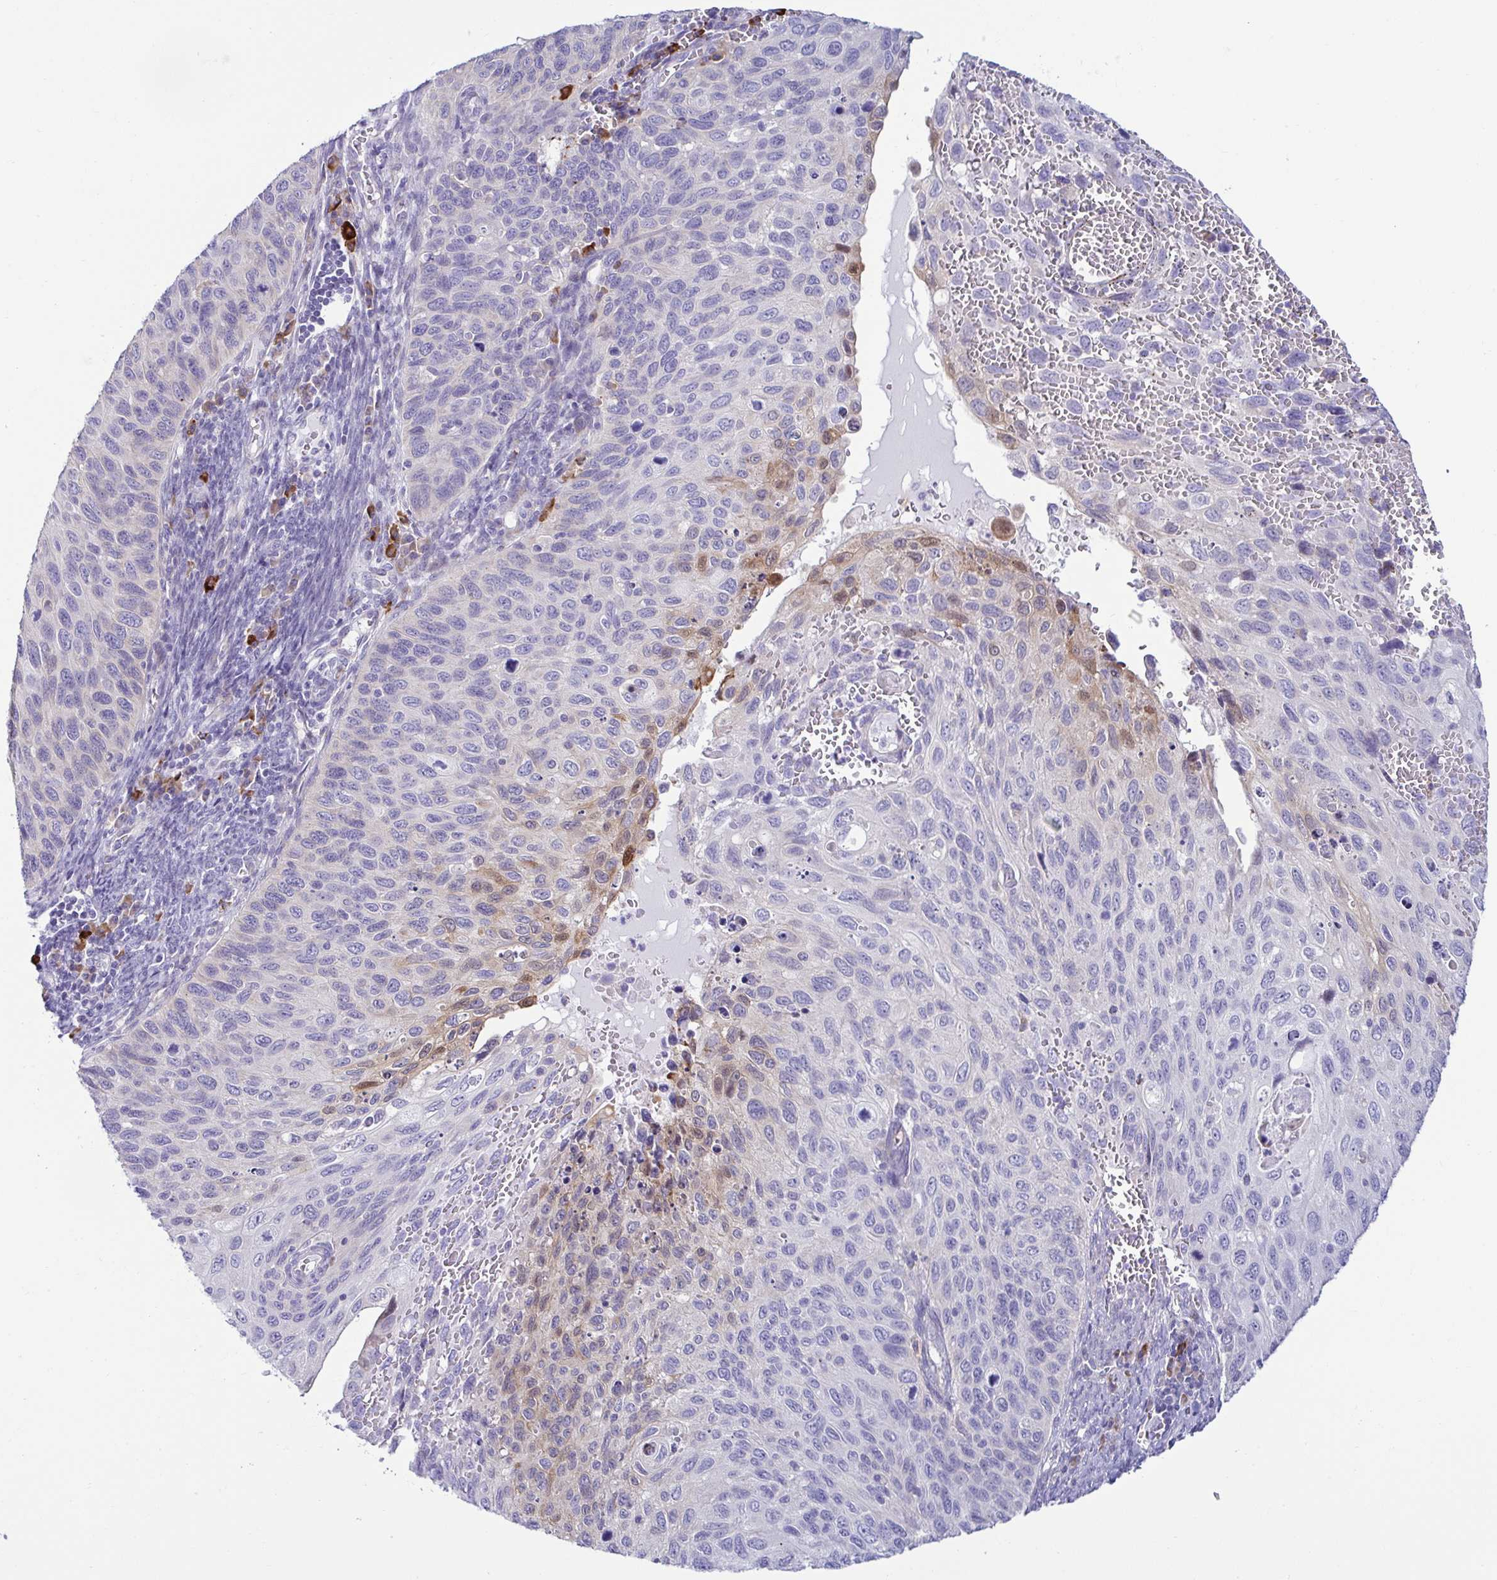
{"staining": {"intensity": "weak", "quantity": "<25%", "location": "cytoplasmic/membranous"}, "tissue": "cervical cancer", "cell_type": "Tumor cells", "image_type": "cancer", "snomed": [{"axis": "morphology", "description": "Squamous cell carcinoma, NOS"}, {"axis": "topography", "description": "Cervix"}], "caption": "Tumor cells show no significant staining in cervical cancer (squamous cell carcinoma).", "gene": "TFPI2", "patient": {"sex": "female", "age": 70}}